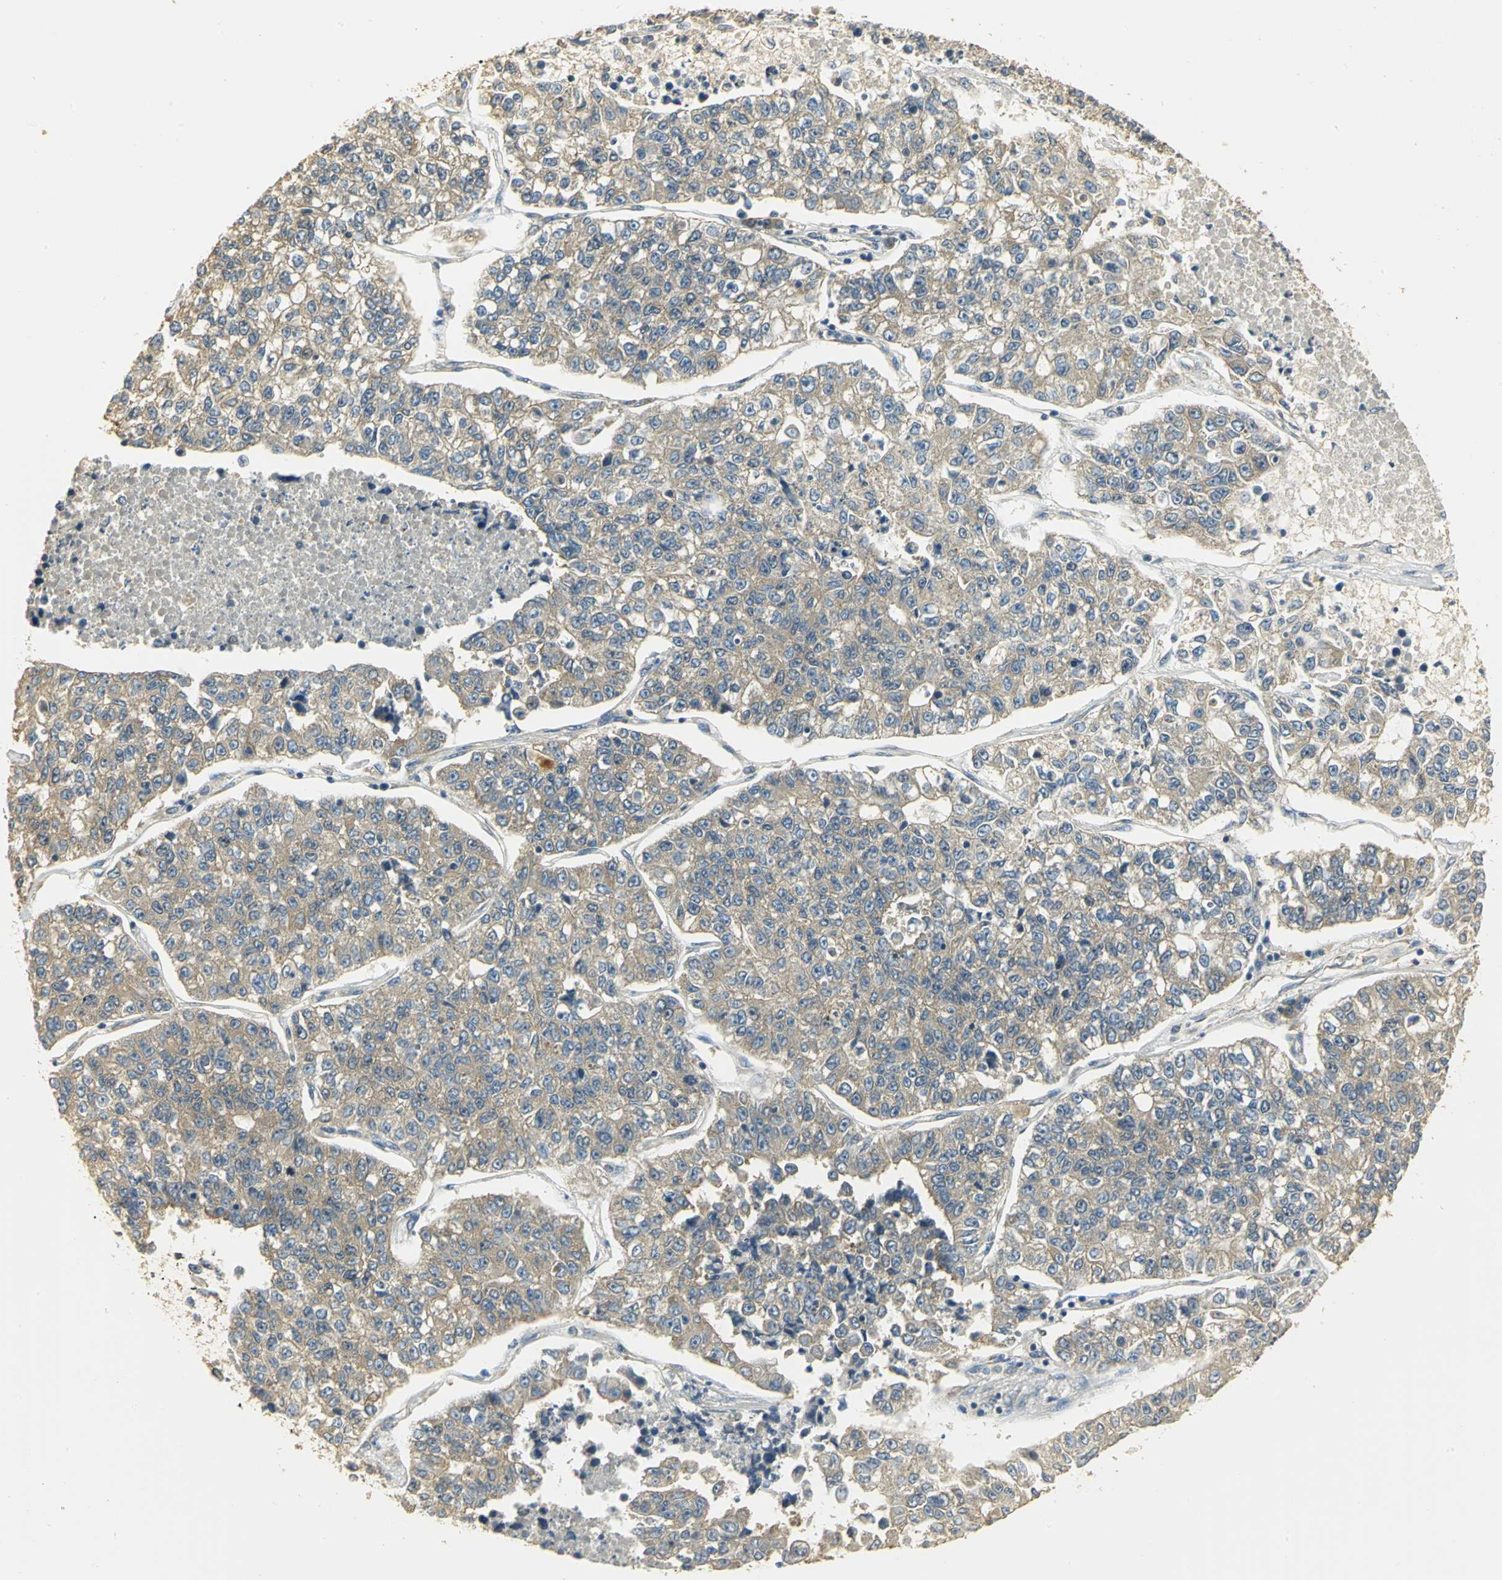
{"staining": {"intensity": "weak", "quantity": ">75%", "location": "cytoplasmic/membranous"}, "tissue": "lung cancer", "cell_type": "Tumor cells", "image_type": "cancer", "snomed": [{"axis": "morphology", "description": "Adenocarcinoma, NOS"}, {"axis": "topography", "description": "Lung"}], "caption": "Immunohistochemical staining of human lung cancer (adenocarcinoma) reveals low levels of weak cytoplasmic/membranous protein expression in approximately >75% of tumor cells.", "gene": "RARS1", "patient": {"sex": "male", "age": 49}}